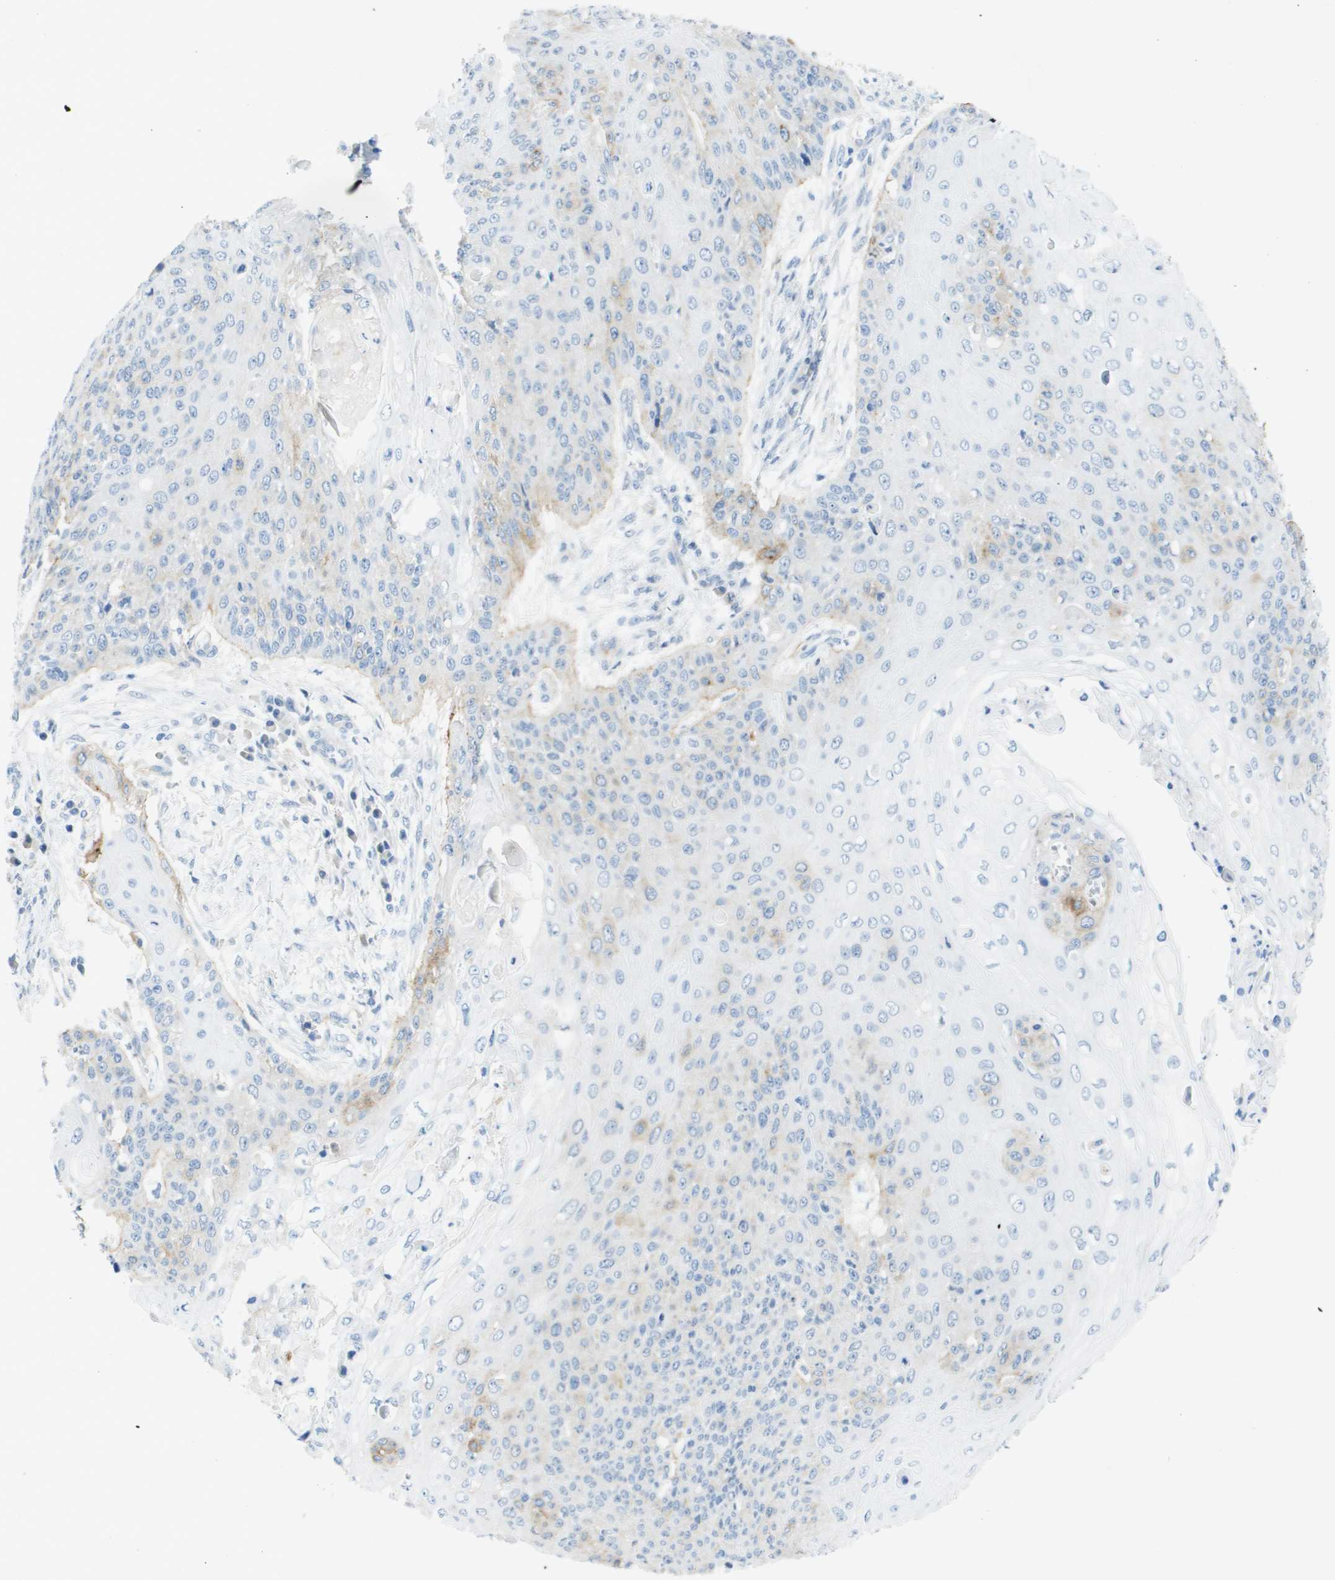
{"staining": {"intensity": "weak", "quantity": "<25%", "location": "cytoplasmic/membranous"}, "tissue": "cervical cancer", "cell_type": "Tumor cells", "image_type": "cancer", "snomed": [{"axis": "morphology", "description": "Squamous cell carcinoma, NOS"}, {"axis": "topography", "description": "Cervix"}], "caption": "An image of human cervical cancer (squamous cell carcinoma) is negative for staining in tumor cells.", "gene": "ITGA6", "patient": {"sex": "female", "age": 39}}